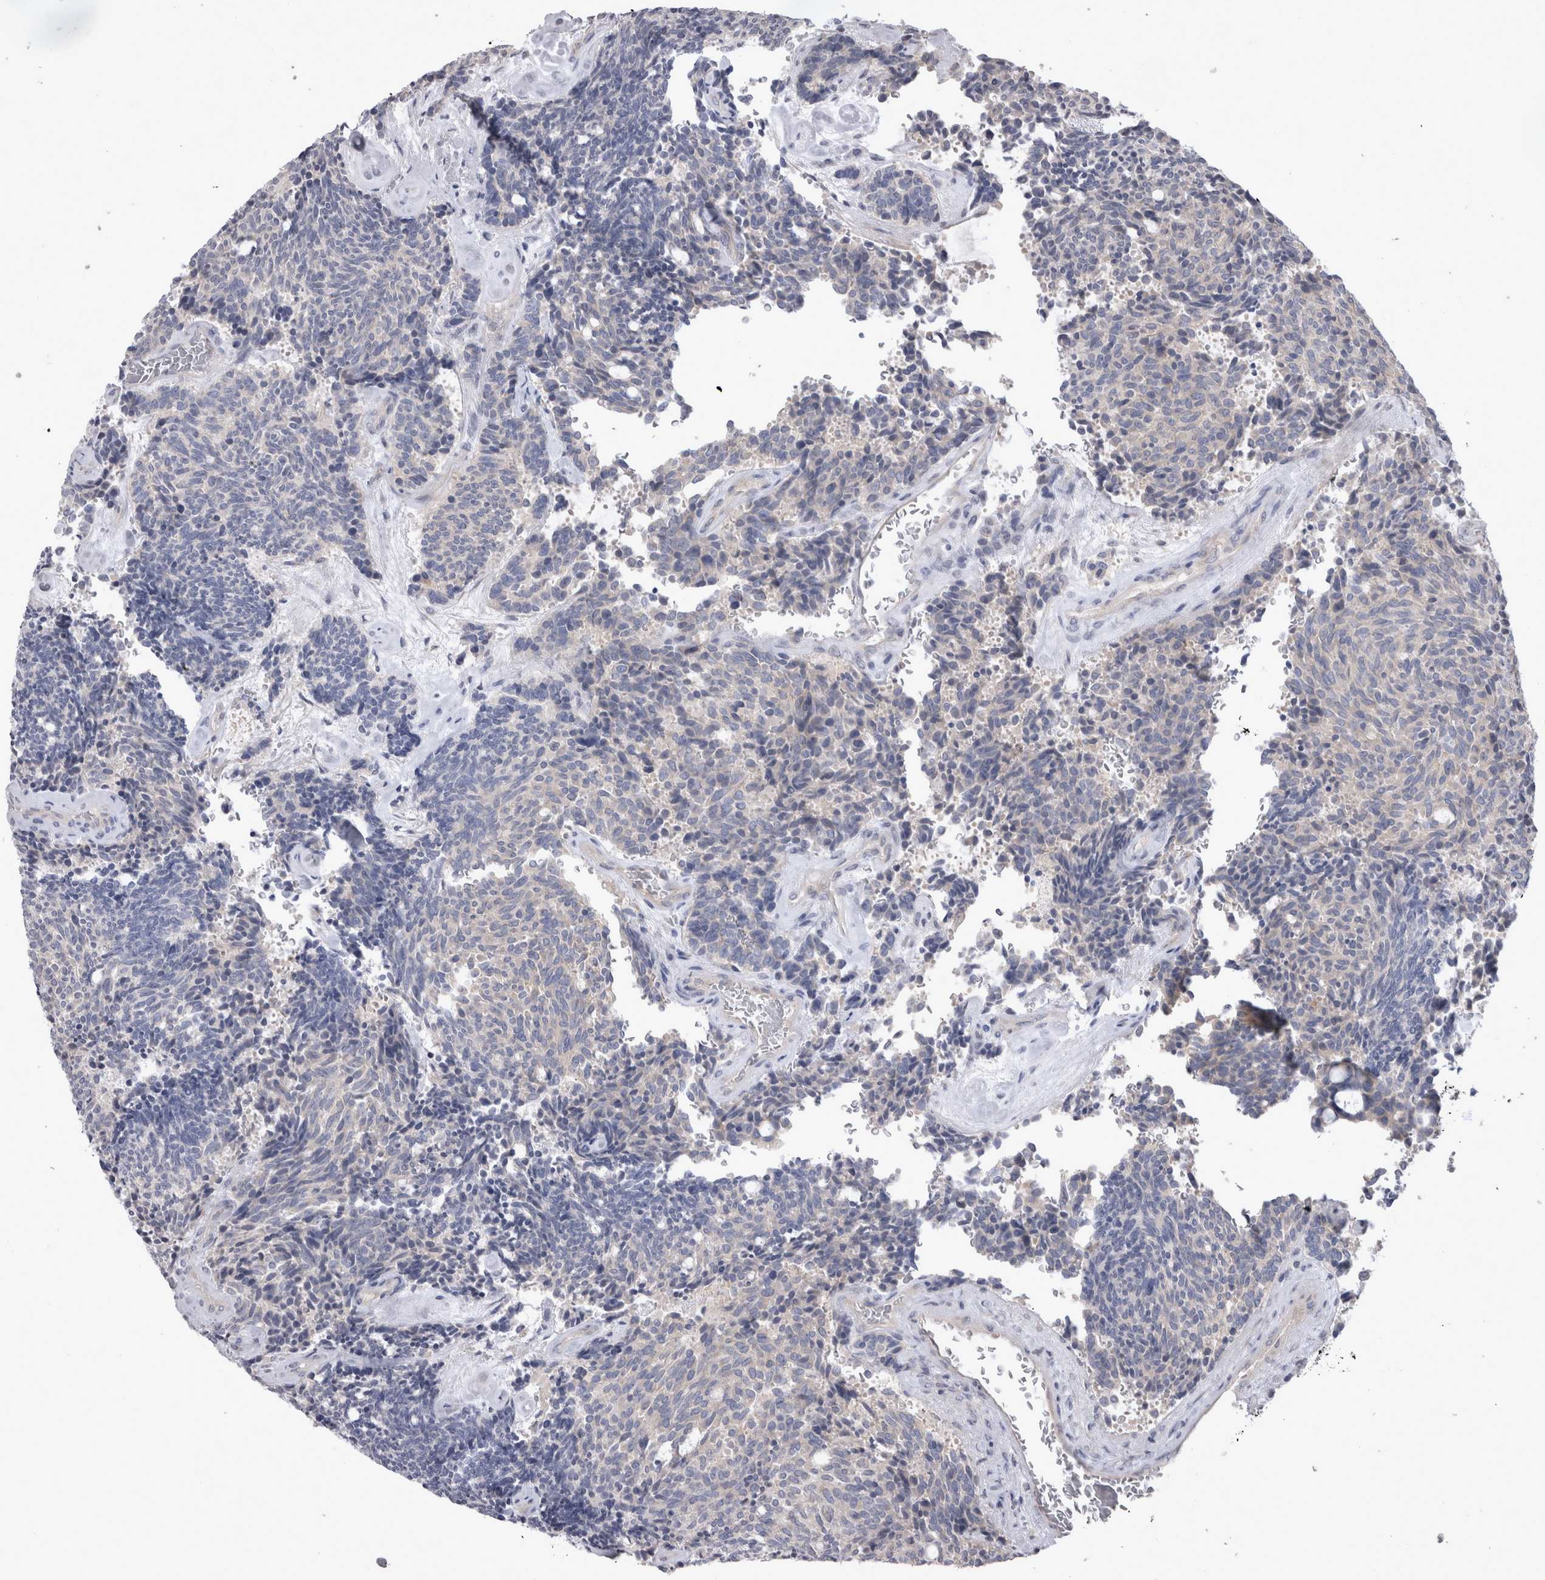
{"staining": {"intensity": "negative", "quantity": "none", "location": "none"}, "tissue": "carcinoid", "cell_type": "Tumor cells", "image_type": "cancer", "snomed": [{"axis": "morphology", "description": "Carcinoid, malignant, NOS"}, {"axis": "topography", "description": "Pancreas"}], "caption": "IHC of carcinoid (malignant) demonstrates no staining in tumor cells.", "gene": "LRRC40", "patient": {"sex": "female", "age": 54}}